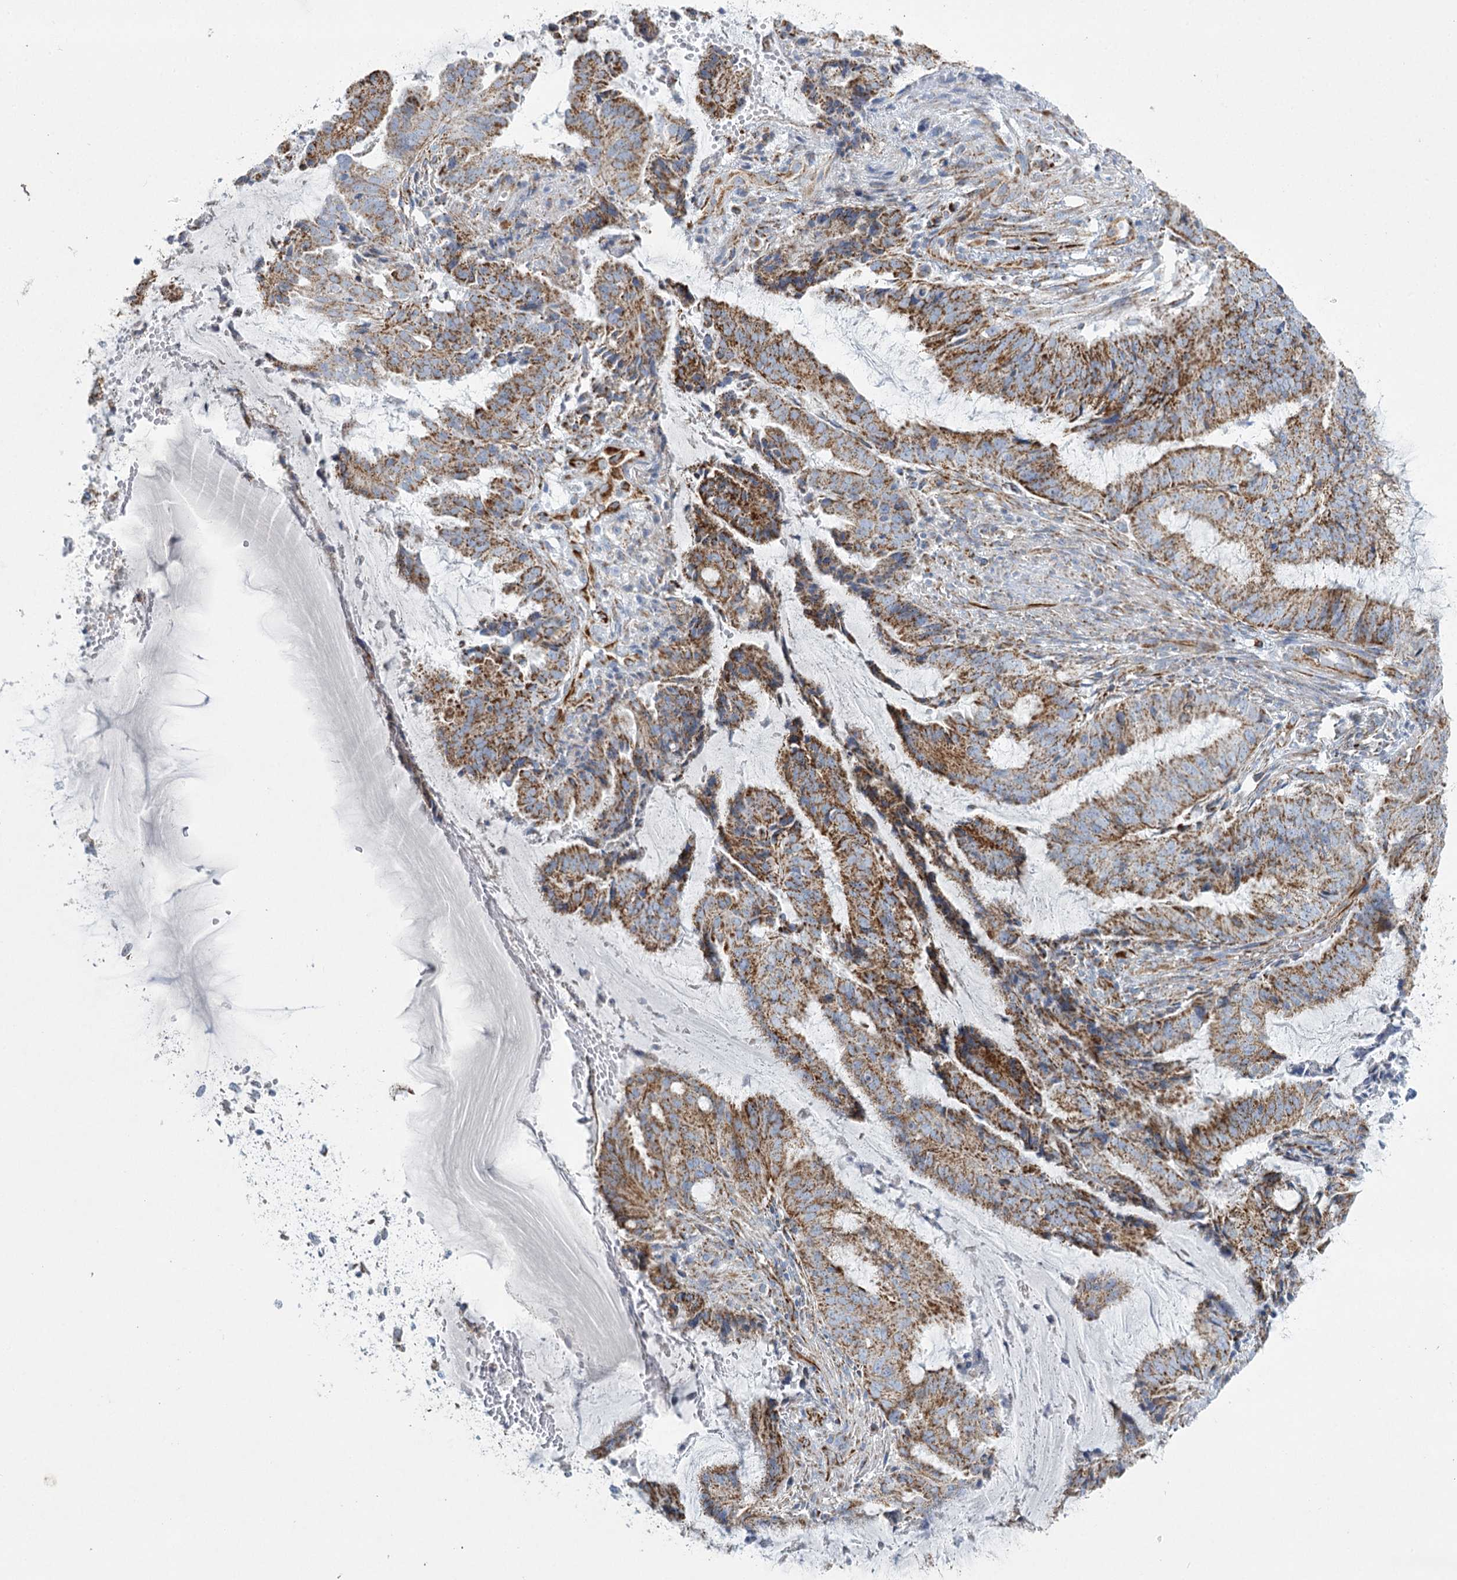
{"staining": {"intensity": "strong", "quantity": ">75%", "location": "cytoplasmic/membranous"}, "tissue": "endometrial cancer", "cell_type": "Tumor cells", "image_type": "cancer", "snomed": [{"axis": "morphology", "description": "Adenocarcinoma, NOS"}, {"axis": "topography", "description": "Endometrium"}], "caption": "Human endometrial adenocarcinoma stained for a protein (brown) demonstrates strong cytoplasmic/membranous positive staining in about >75% of tumor cells.", "gene": "DHTKD1", "patient": {"sex": "female", "age": 51}}